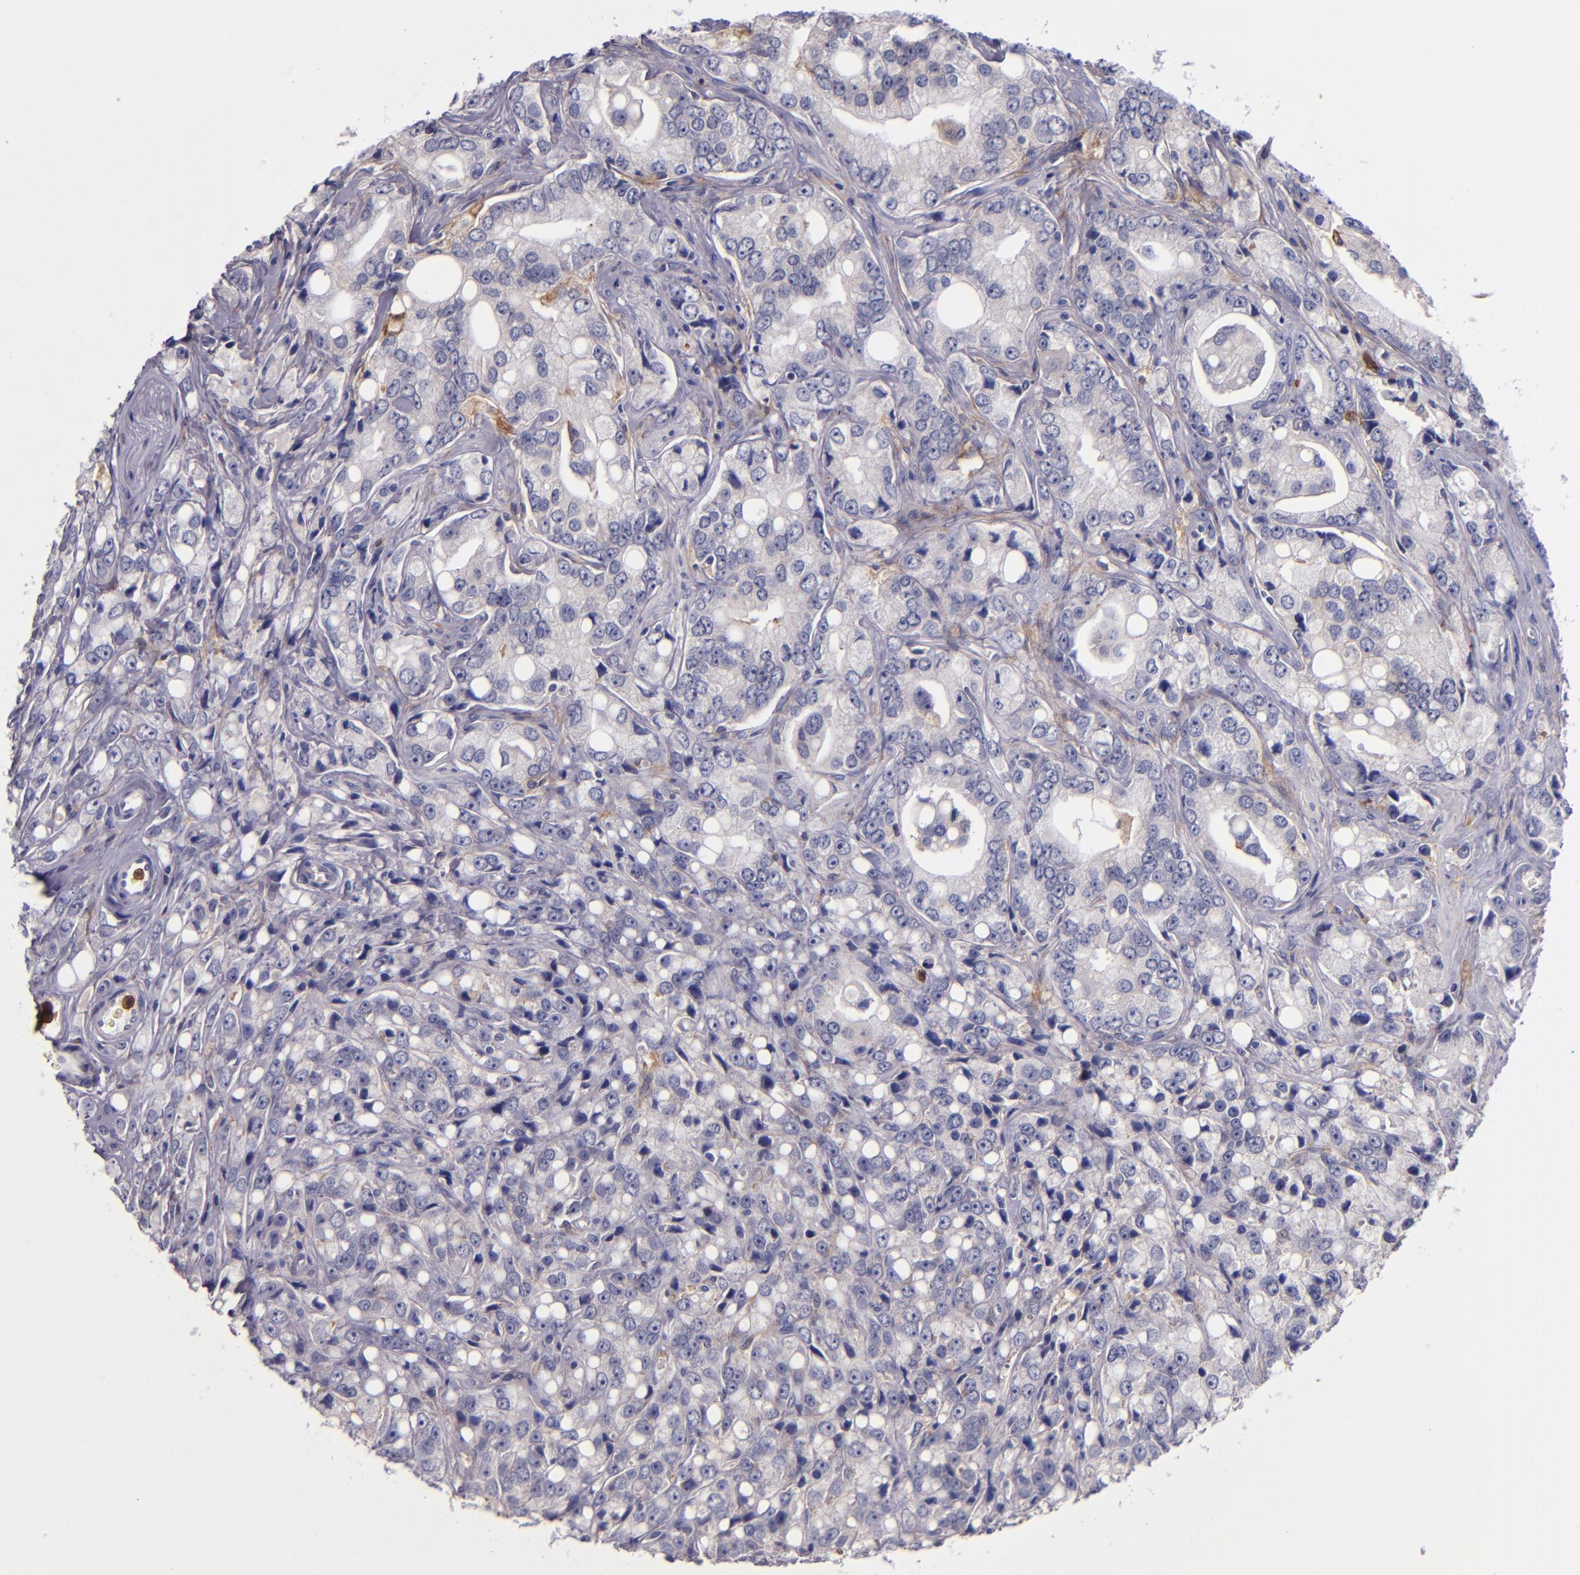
{"staining": {"intensity": "negative", "quantity": "none", "location": "none"}, "tissue": "prostate cancer", "cell_type": "Tumor cells", "image_type": "cancer", "snomed": [{"axis": "morphology", "description": "Adenocarcinoma, High grade"}, {"axis": "topography", "description": "Prostate"}], "caption": "There is no significant expression in tumor cells of high-grade adenocarcinoma (prostate).", "gene": "C5AR1", "patient": {"sex": "male", "age": 67}}